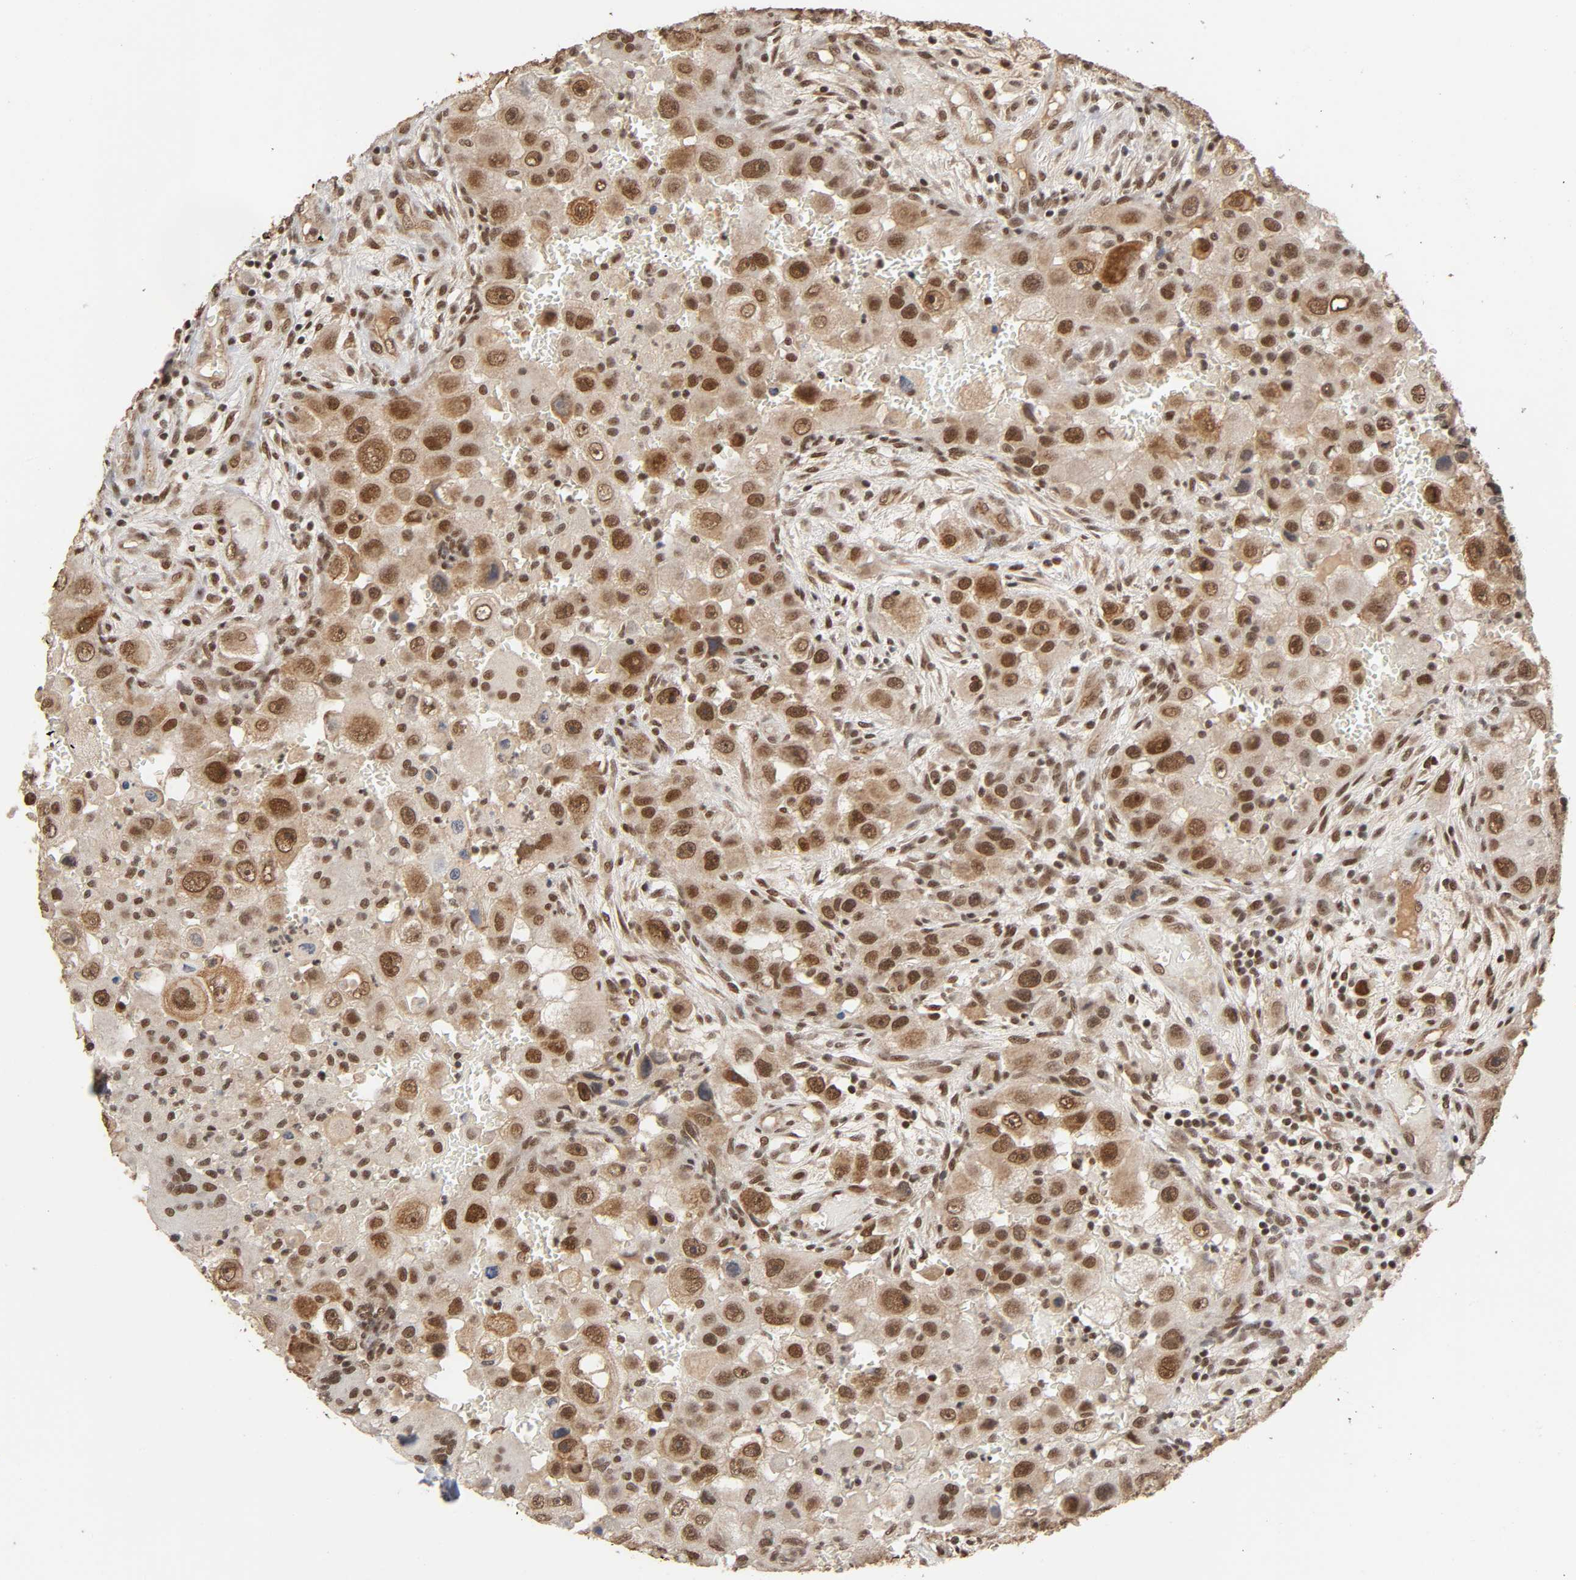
{"staining": {"intensity": "moderate", "quantity": ">75%", "location": "cytoplasmic/membranous,nuclear"}, "tissue": "head and neck cancer", "cell_type": "Tumor cells", "image_type": "cancer", "snomed": [{"axis": "morphology", "description": "Carcinoma, NOS"}, {"axis": "topography", "description": "Head-Neck"}], "caption": "Moderate cytoplasmic/membranous and nuclear protein staining is seen in about >75% of tumor cells in head and neck cancer (carcinoma).", "gene": "ZNF384", "patient": {"sex": "male", "age": 87}}